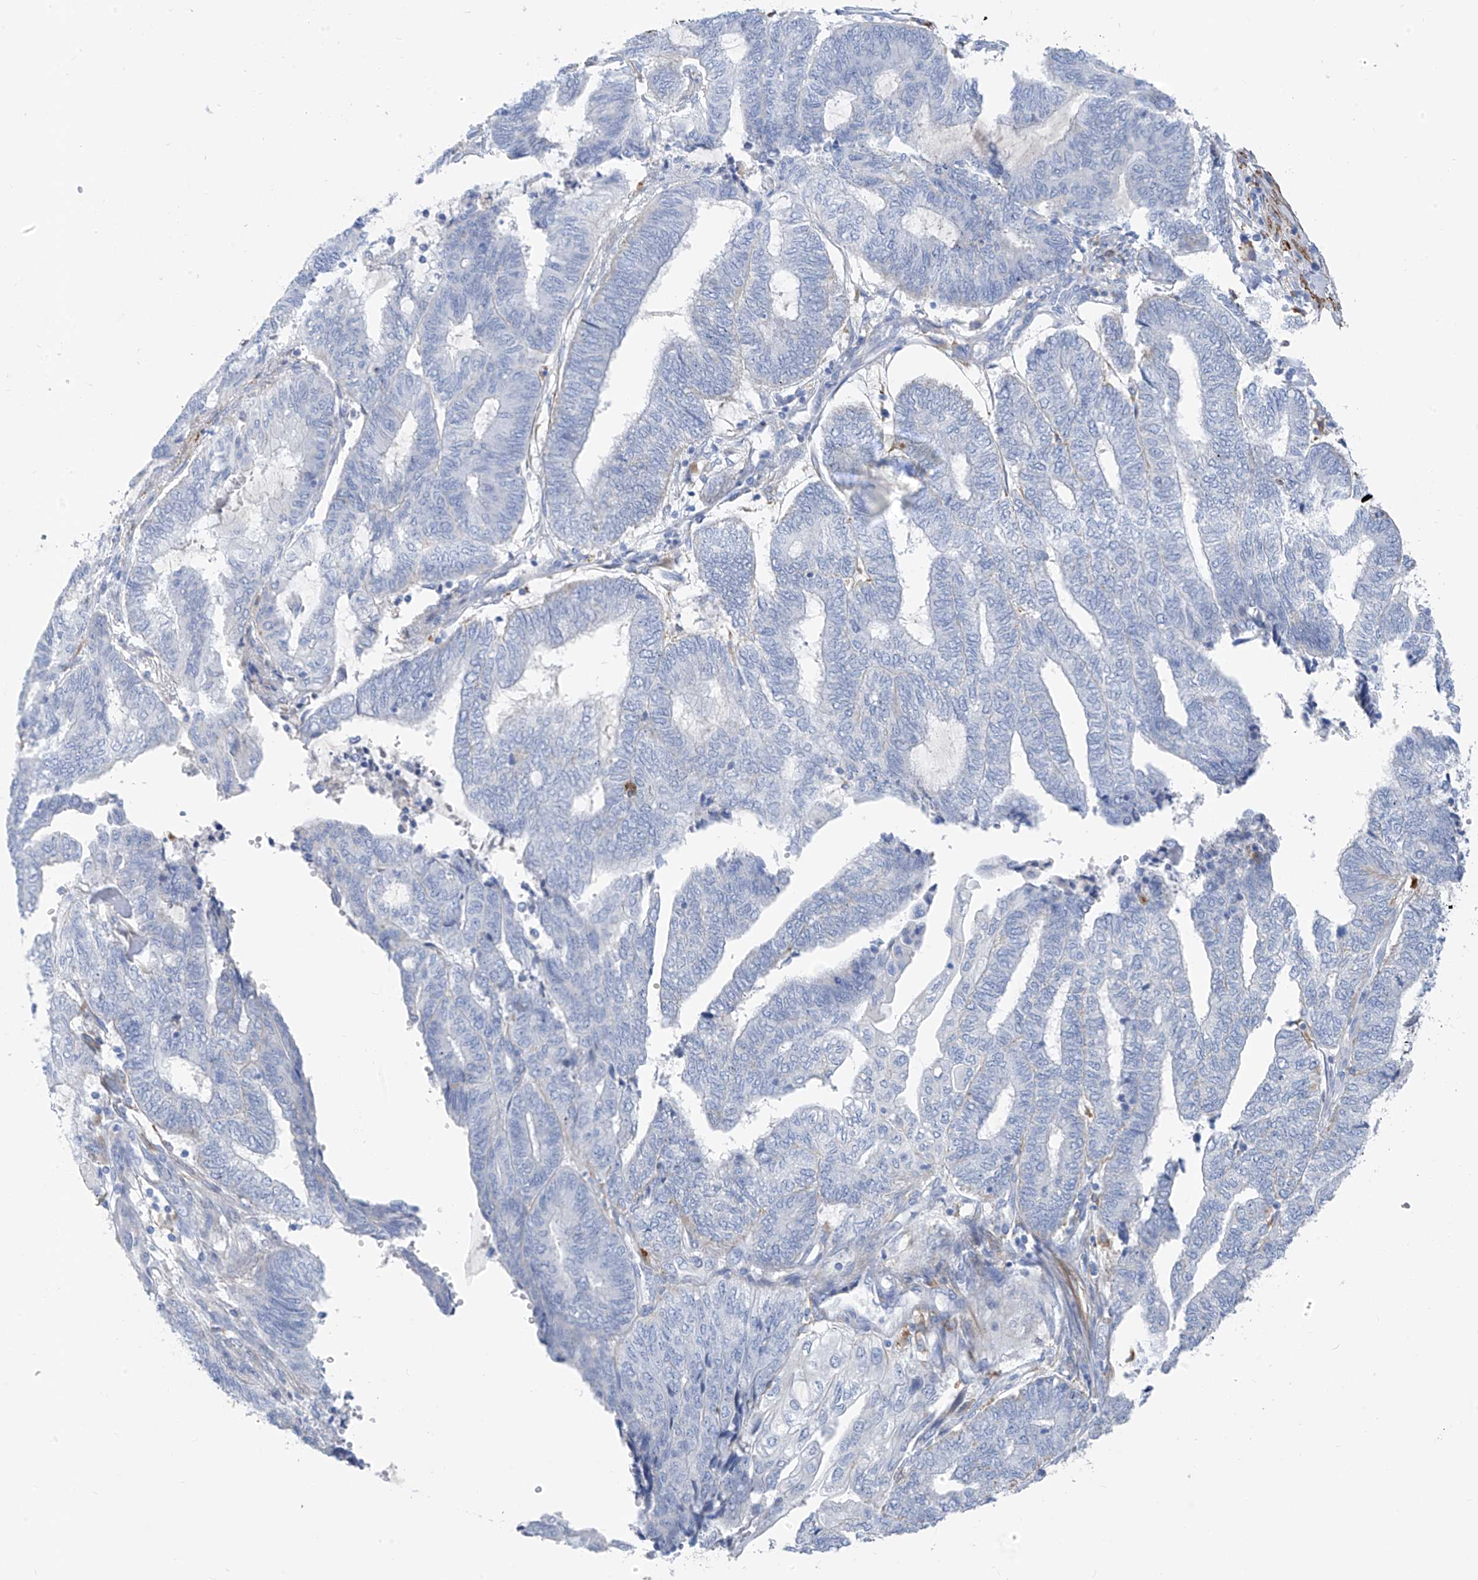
{"staining": {"intensity": "negative", "quantity": "none", "location": "none"}, "tissue": "endometrial cancer", "cell_type": "Tumor cells", "image_type": "cancer", "snomed": [{"axis": "morphology", "description": "Adenocarcinoma, NOS"}, {"axis": "topography", "description": "Uterus"}, {"axis": "topography", "description": "Endometrium"}], "caption": "An IHC histopathology image of endometrial cancer (adenocarcinoma) is shown. There is no staining in tumor cells of endometrial cancer (adenocarcinoma).", "gene": "GLMP", "patient": {"sex": "female", "age": 70}}